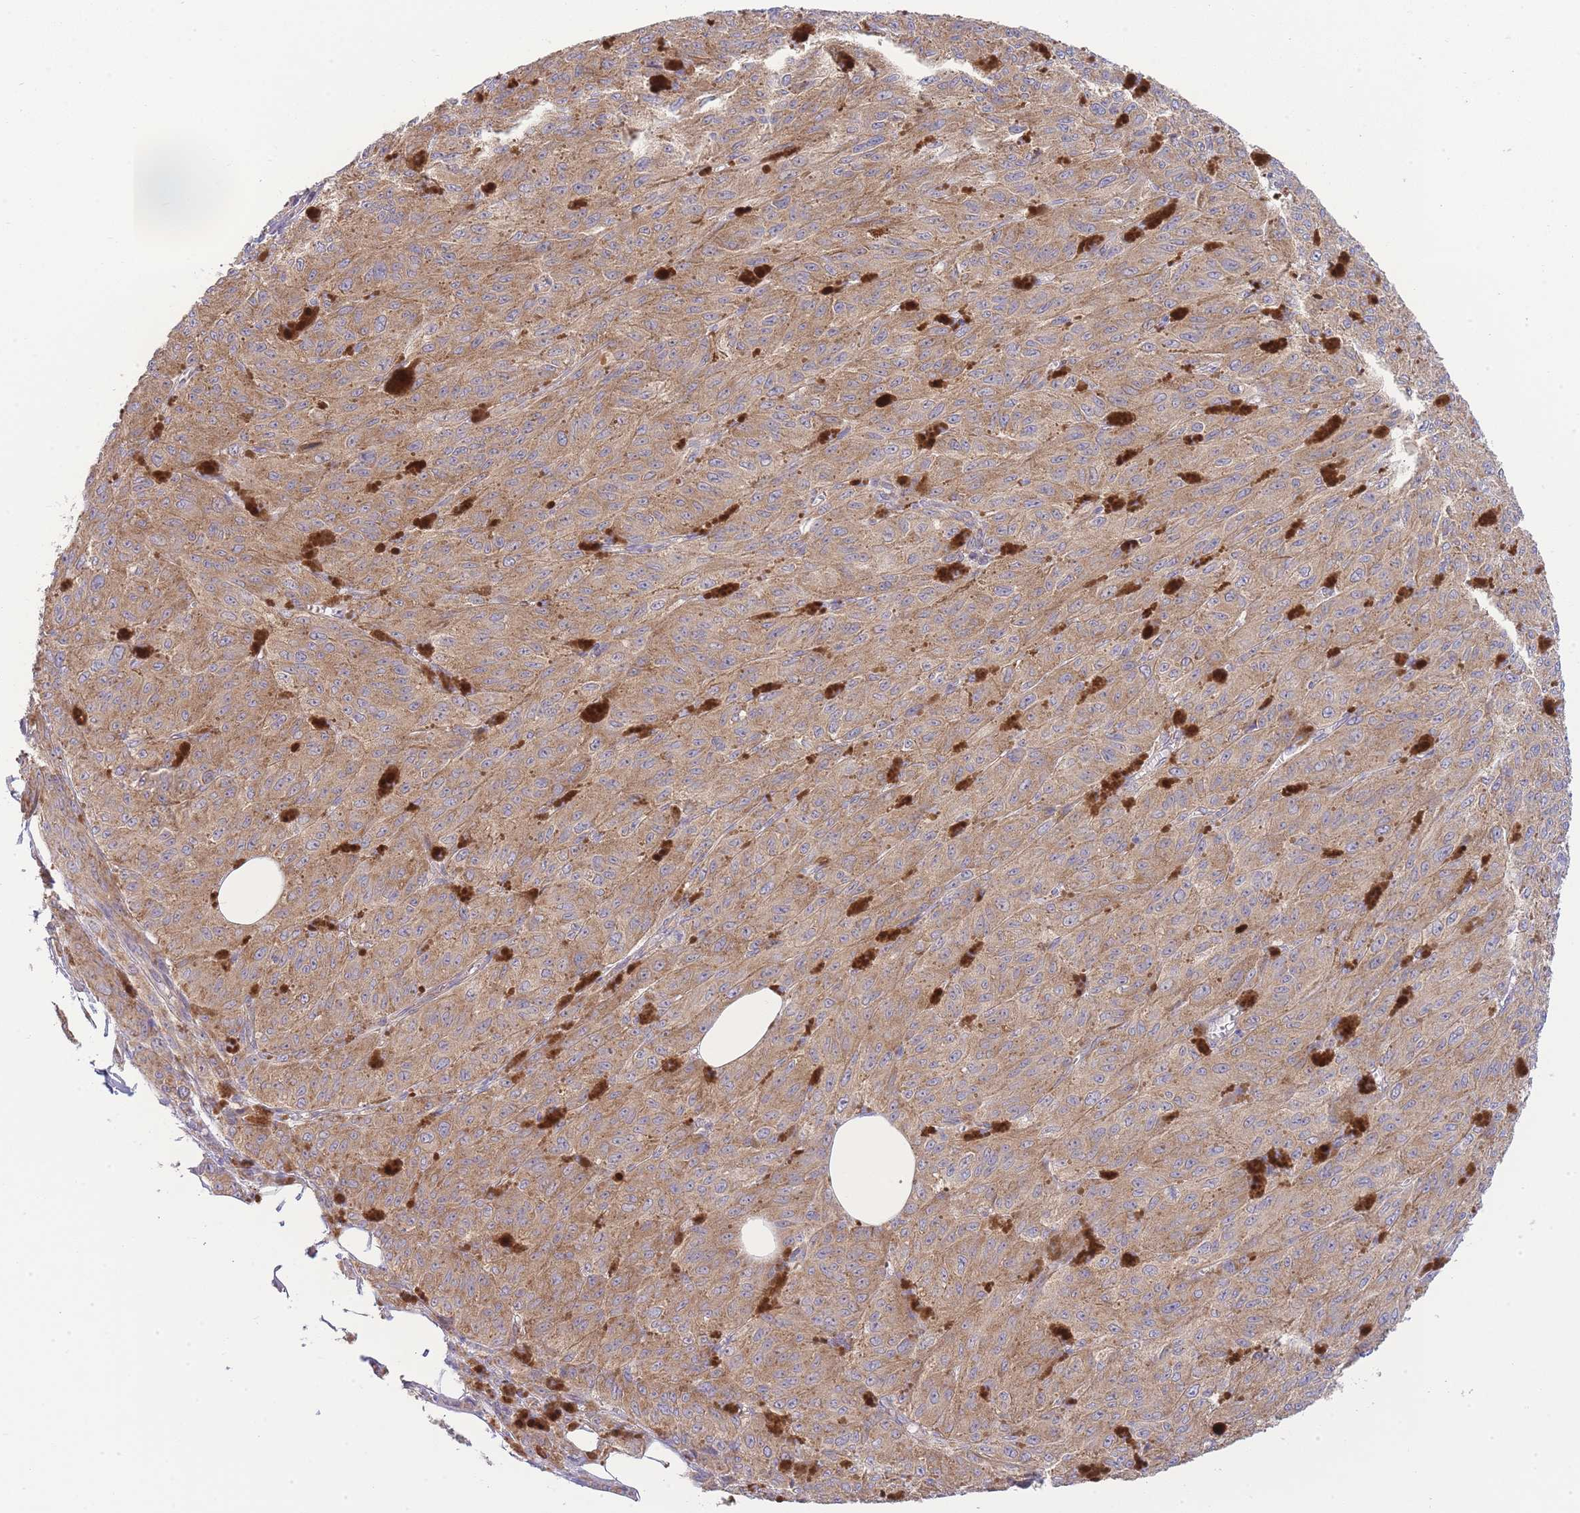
{"staining": {"intensity": "moderate", "quantity": ">75%", "location": "cytoplasmic/membranous"}, "tissue": "melanoma", "cell_type": "Tumor cells", "image_type": "cancer", "snomed": [{"axis": "morphology", "description": "Malignant melanoma, NOS"}, {"axis": "topography", "description": "Skin"}], "caption": "A medium amount of moderate cytoplasmic/membranous positivity is appreciated in approximately >75% of tumor cells in malignant melanoma tissue.", "gene": "BEX1", "patient": {"sex": "female", "age": 52}}